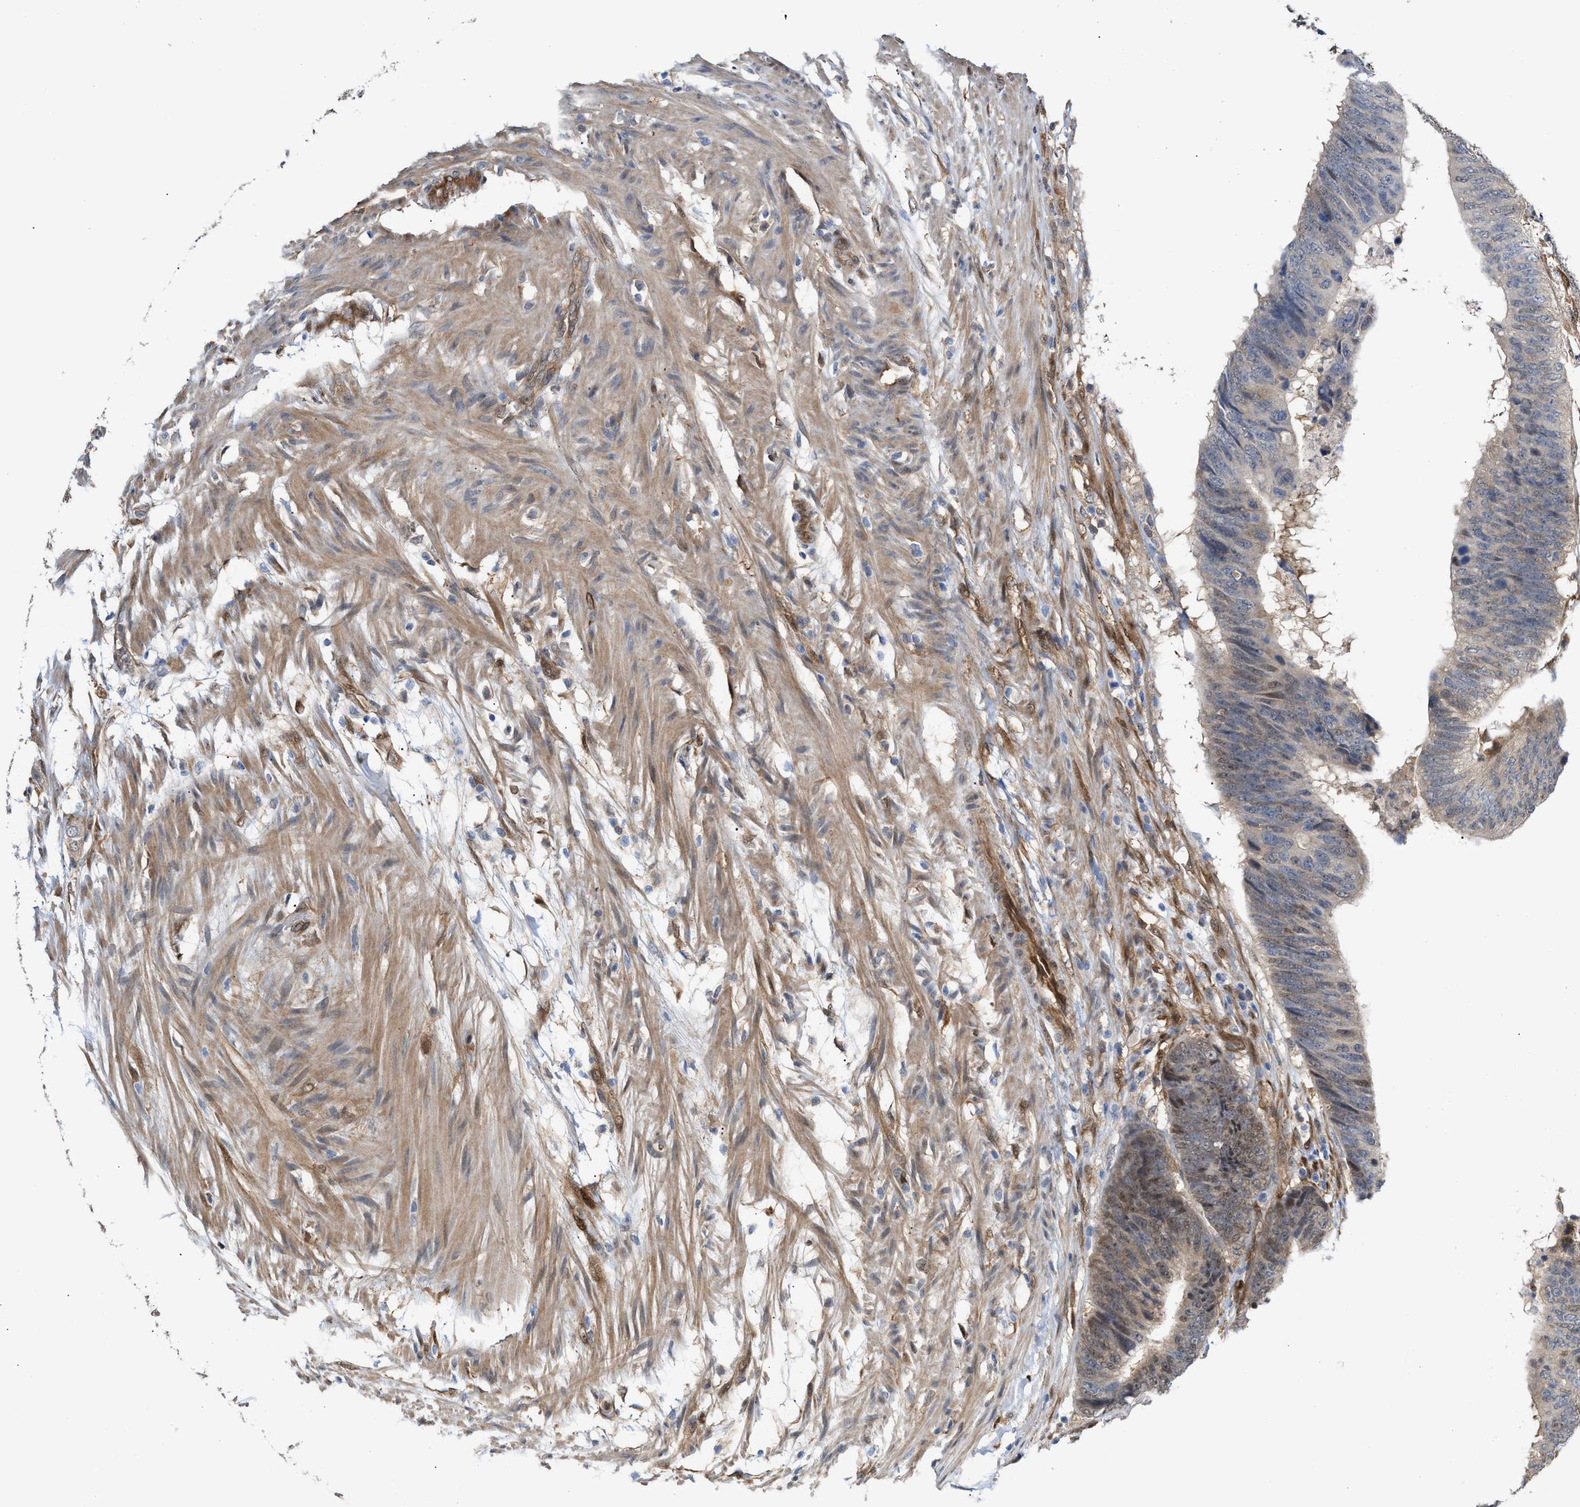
{"staining": {"intensity": "moderate", "quantity": "25%-75%", "location": "cytoplasmic/membranous,nuclear"}, "tissue": "colorectal cancer", "cell_type": "Tumor cells", "image_type": "cancer", "snomed": [{"axis": "morphology", "description": "Adenocarcinoma, NOS"}, {"axis": "topography", "description": "Colon"}], "caption": "Brown immunohistochemical staining in colorectal cancer (adenocarcinoma) exhibits moderate cytoplasmic/membranous and nuclear positivity in approximately 25%-75% of tumor cells.", "gene": "TP53I3", "patient": {"sex": "male", "age": 56}}